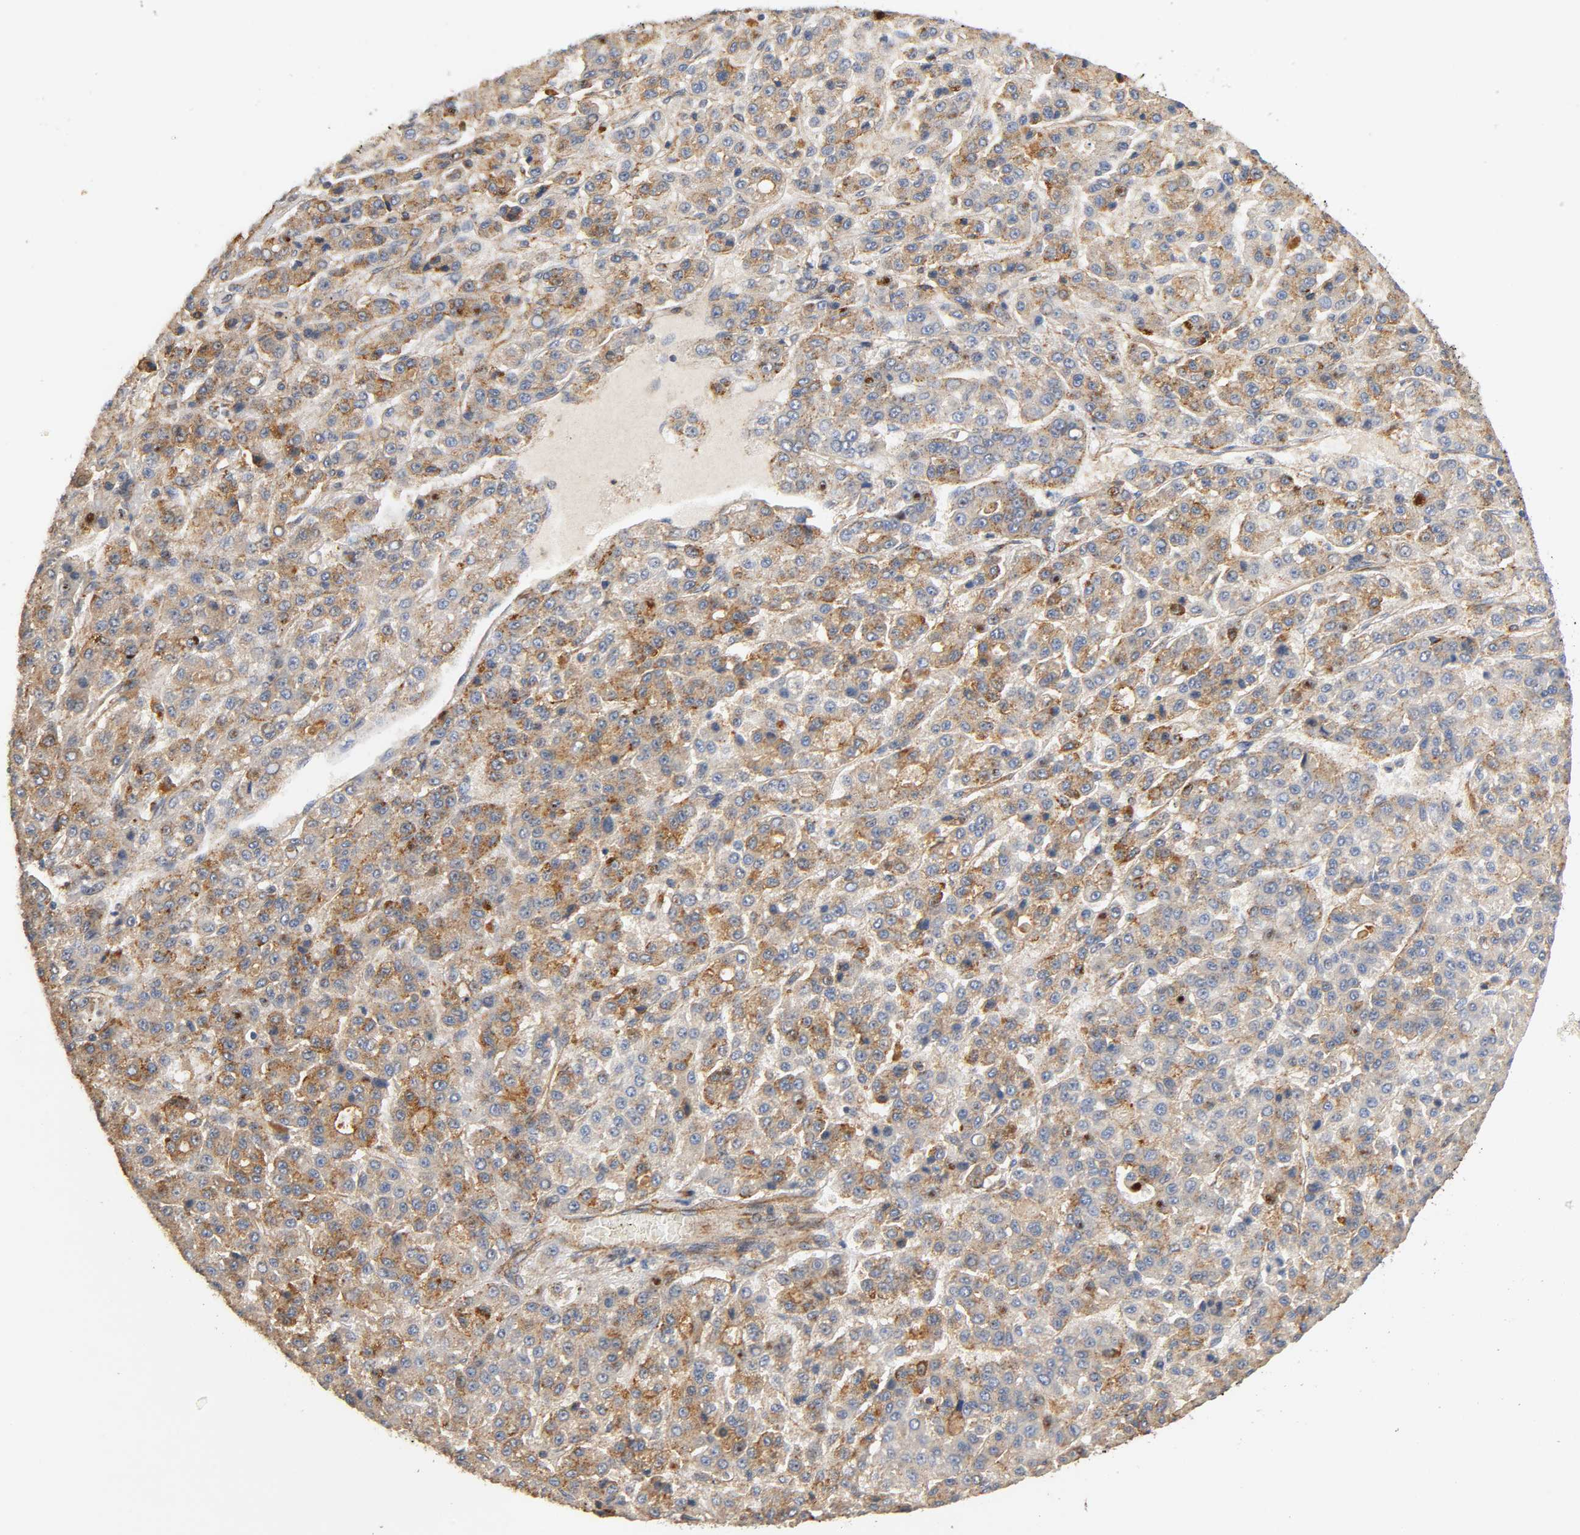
{"staining": {"intensity": "moderate", "quantity": ">75%", "location": "cytoplasmic/membranous"}, "tissue": "liver cancer", "cell_type": "Tumor cells", "image_type": "cancer", "snomed": [{"axis": "morphology", "description": "Carcinoma, Hepatocellular, NOS"}, {"axis": "topography", "description": "Liver"}], "caption": "Tumor cells demonstrate moderate cytoplasmic/membranous expression in approximately >75% of cells in liver cancer (hepatocellular carcinoma).", "gene": "IFITM3", "patient": {"sex": "male", "age": 70}}